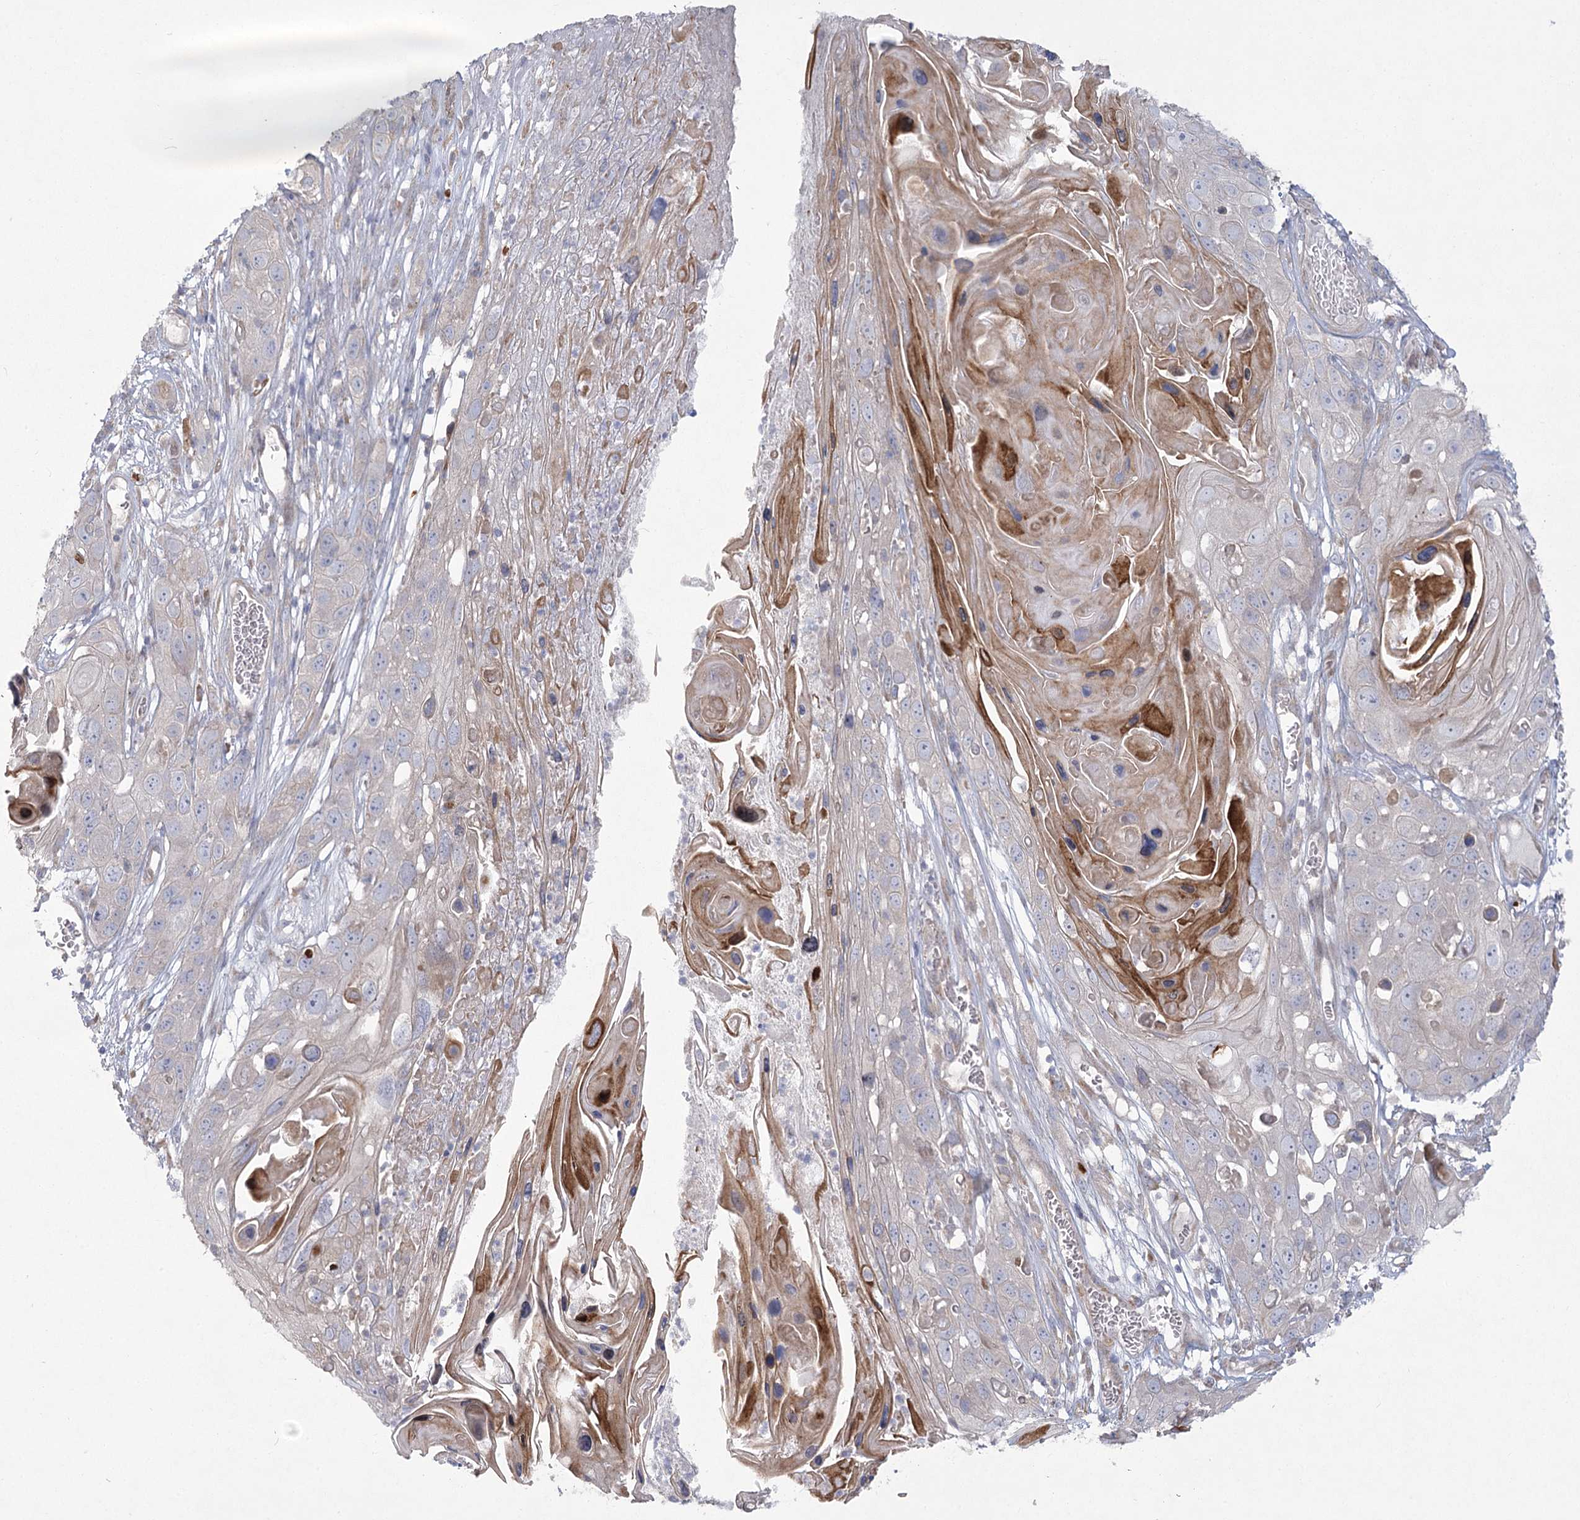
{"staining": {"intensity": "negative", "quantity": "none", "location": "none"}, "tissue": "skin cancer", "cell_type": "Tumor cells", "image_type": "cancer", "snomed": [{"axis": "morphology", "description": "Squamous cell carcinoma, NOS"}, {"axis": "topography", "description": "Skin"}], "caption": "Immunohistochemistry (IHC) of human skin cancer (squamous cell carcinoma) reveals no staining in tumor cells.", "gene": "CAMTA1", "patient": {"sex": "male", "age": 55}}